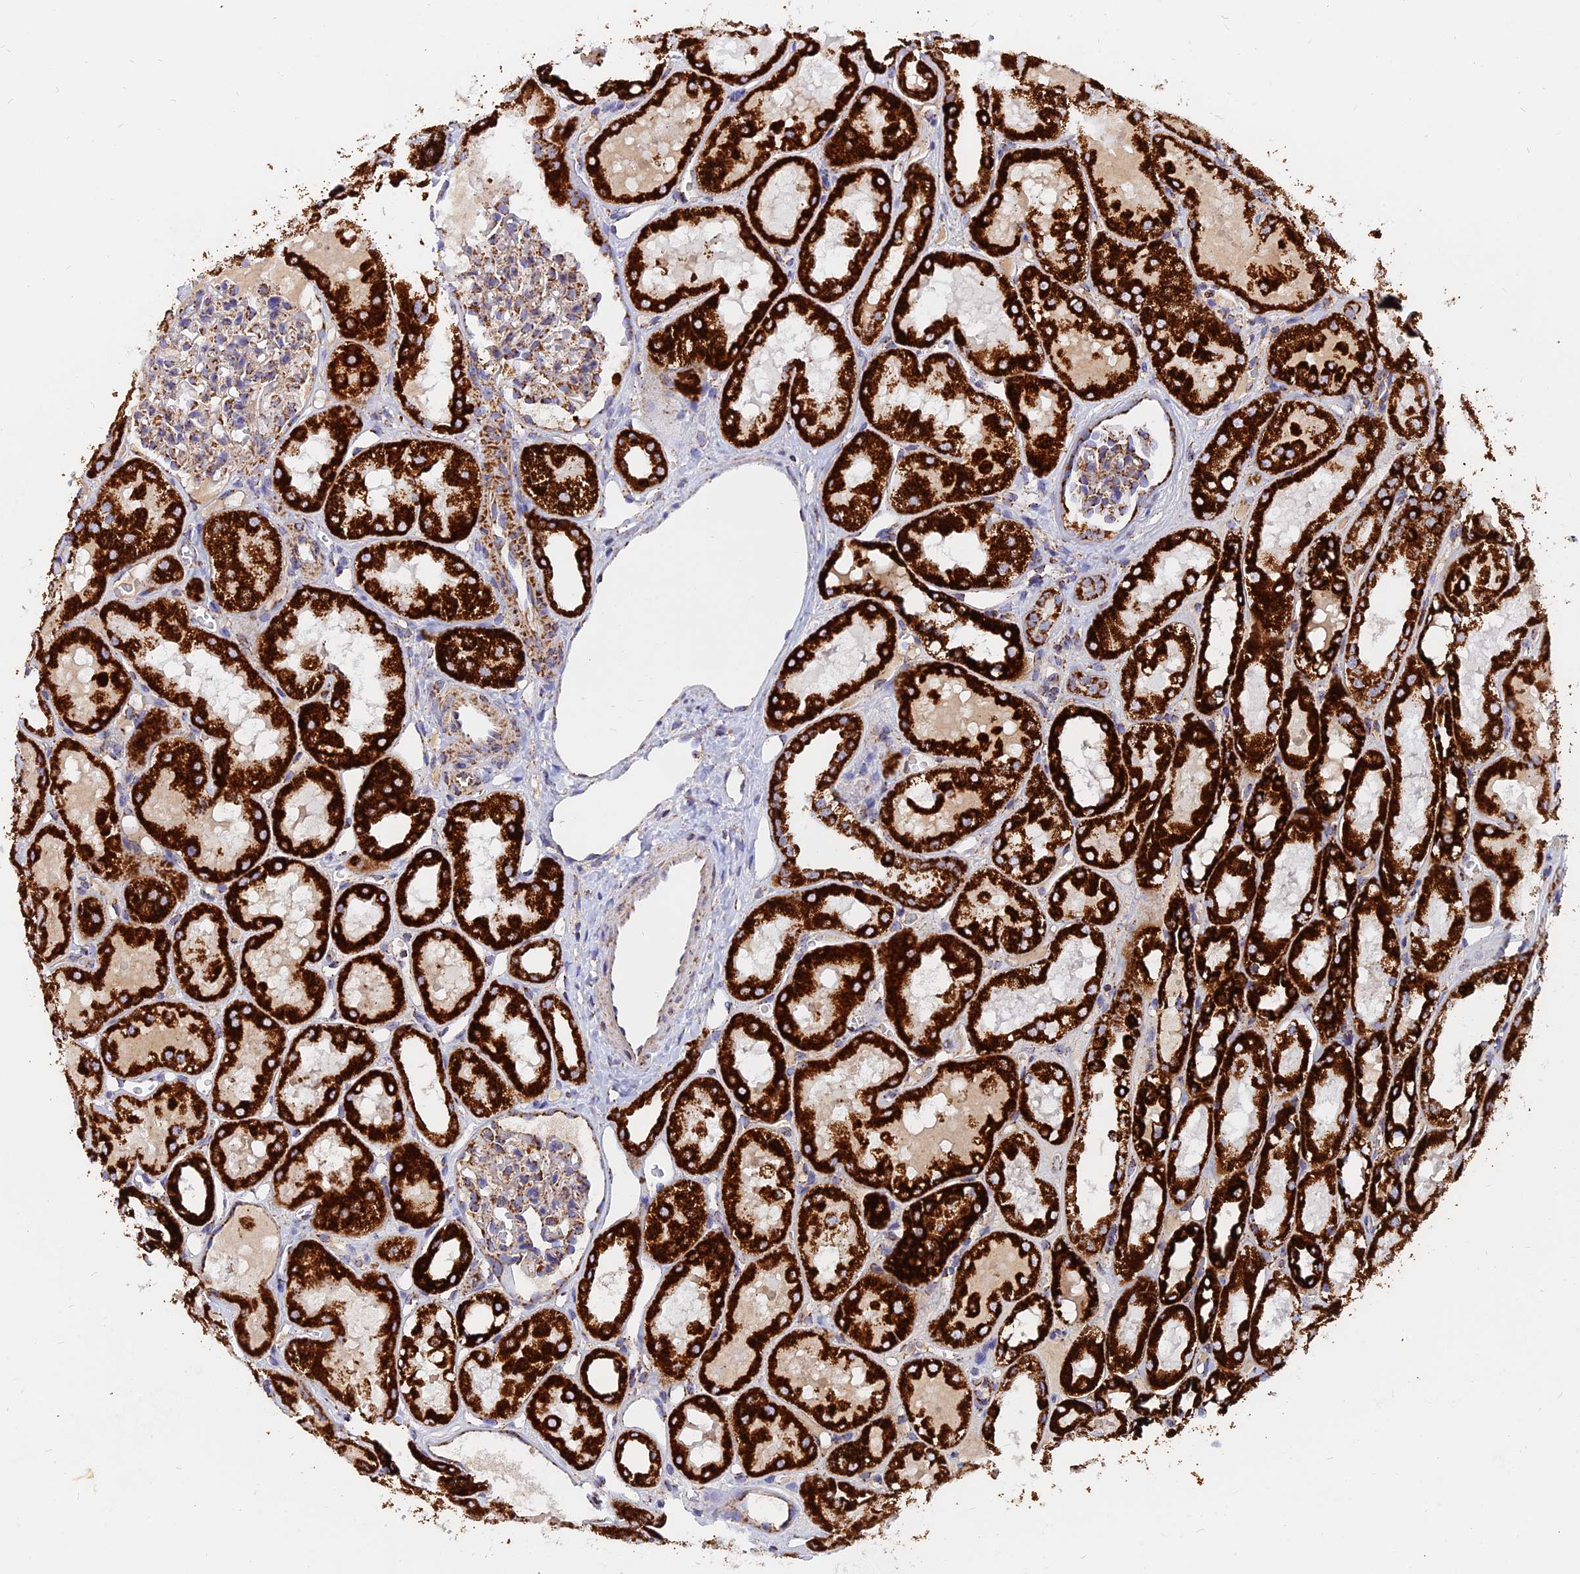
{"staining": {"intensity": "moderate", "quantity": "25%-75%", "location": "cytoplasmic/membranous"}, "tissue": "kidney", "cell_type": "Cells in glomeruli", "image_type": "normal", "snomed": [{"axis": "morphology", "description": "Normal tissue, NOS"}, {"axis": "topography", "description": "Kidney"}, {"axis": "topography", "description": "Urinary bladder"}], "caption": "Immunohistochemistry (IHC) histopathology image of benign human kidney stained for a protein (brown), which exhibits medium levels of moderate cytoplasmic/membranous positivity in approximately 25%-75% of cells in glomeruli.", "gene": "NDUFB6", "patient": {"sex": "male", "age": 16}}